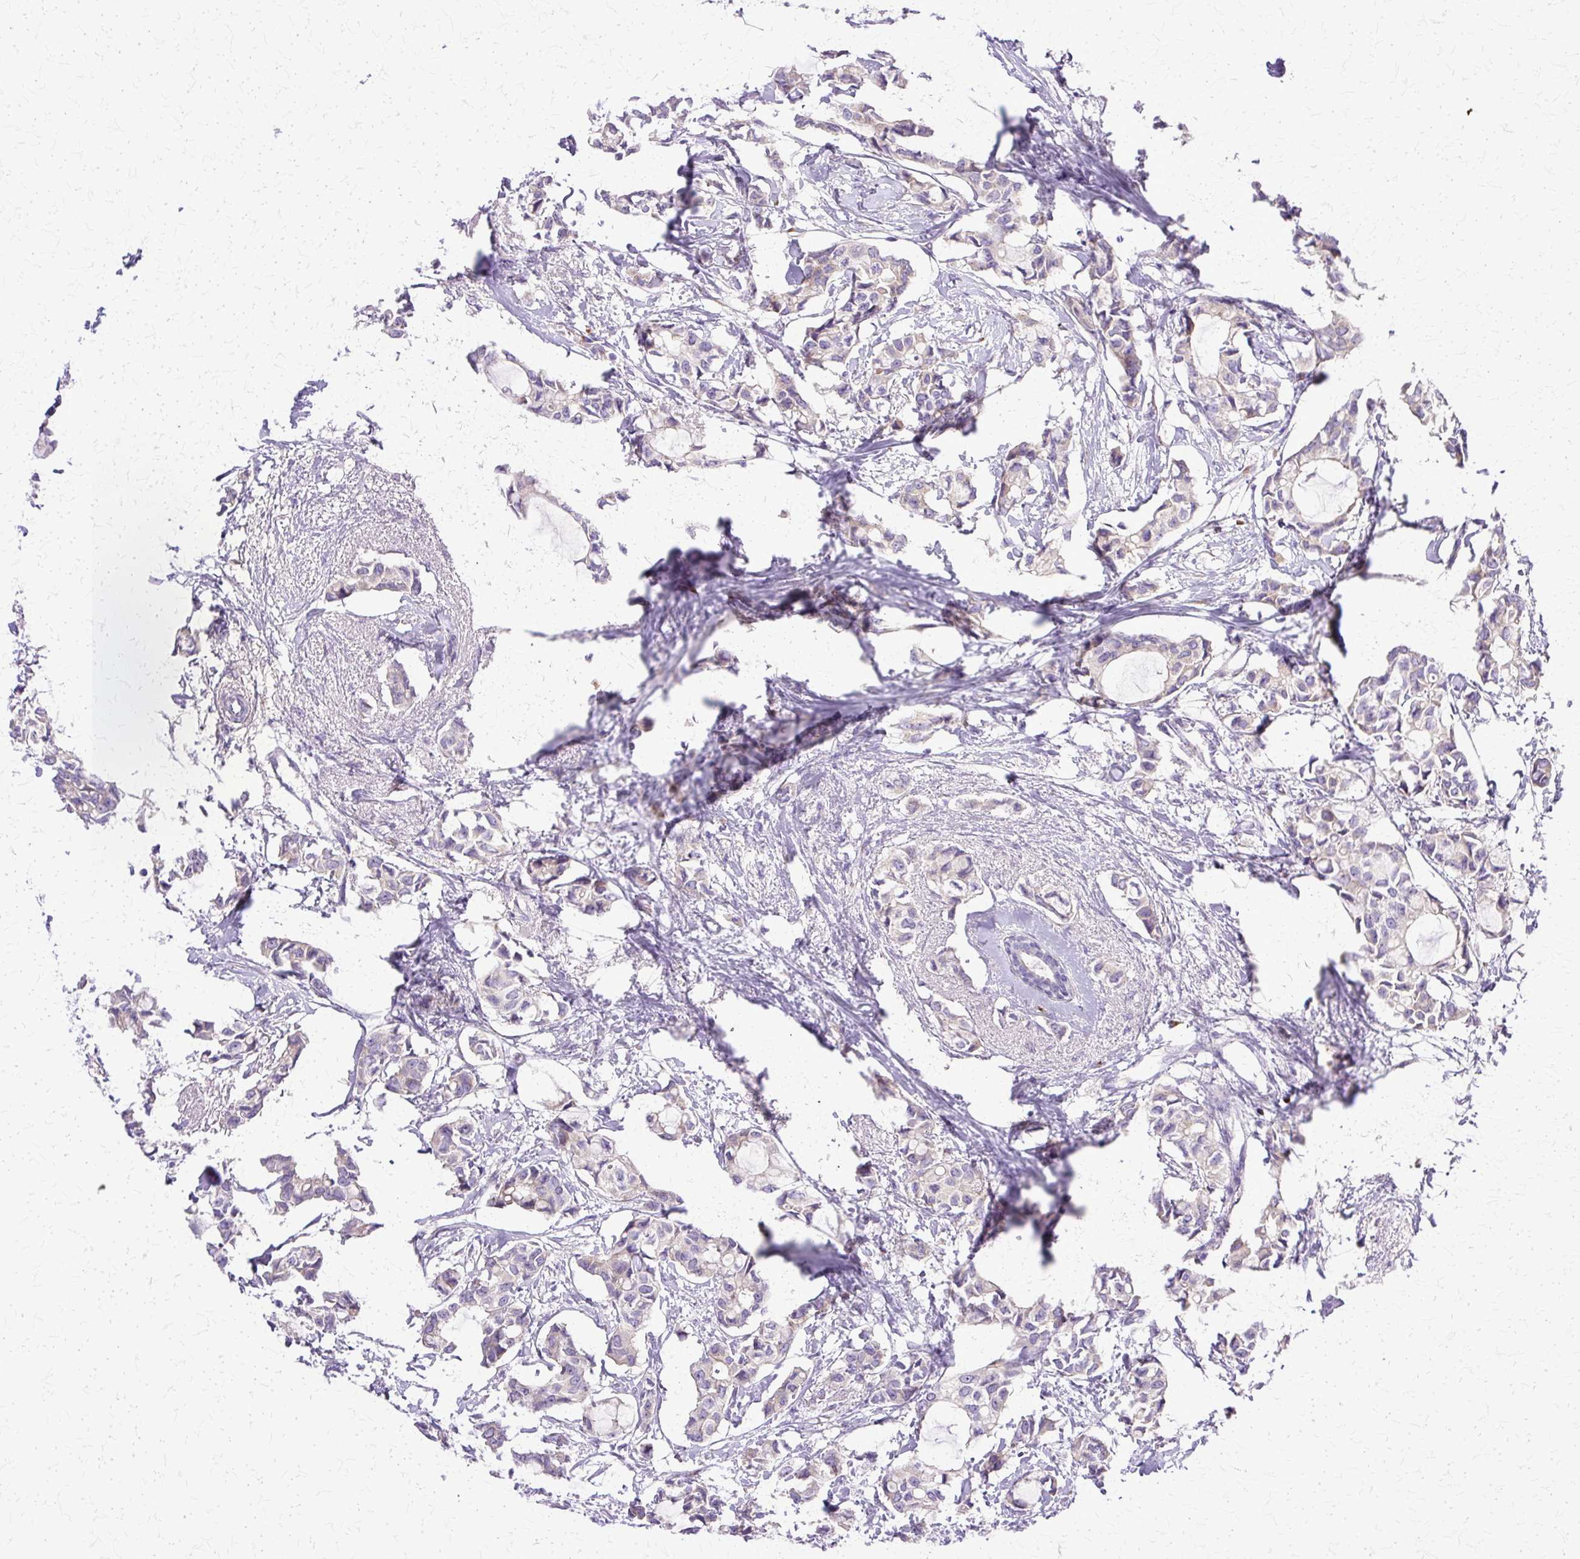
{"staining": {"intensity": "negative", "quantity": "none", "location": "none"}, "tissue": "breast cancer", "cell_type": "Tumor cells", "image_type": "cancer", "snomed": [{"axis": "morphology", "description": "Duct carcinoma"}, {"axis": "topography", "description": "Breast"}], "caption": "A high-resolution histopathology image shows immunohistochemistry (IHC) staining of breast cancer, which exhibits no significant expression in tumor cells.", "gene": "TBC1D3G", "patient": {"sex": "female", "age": 73}}